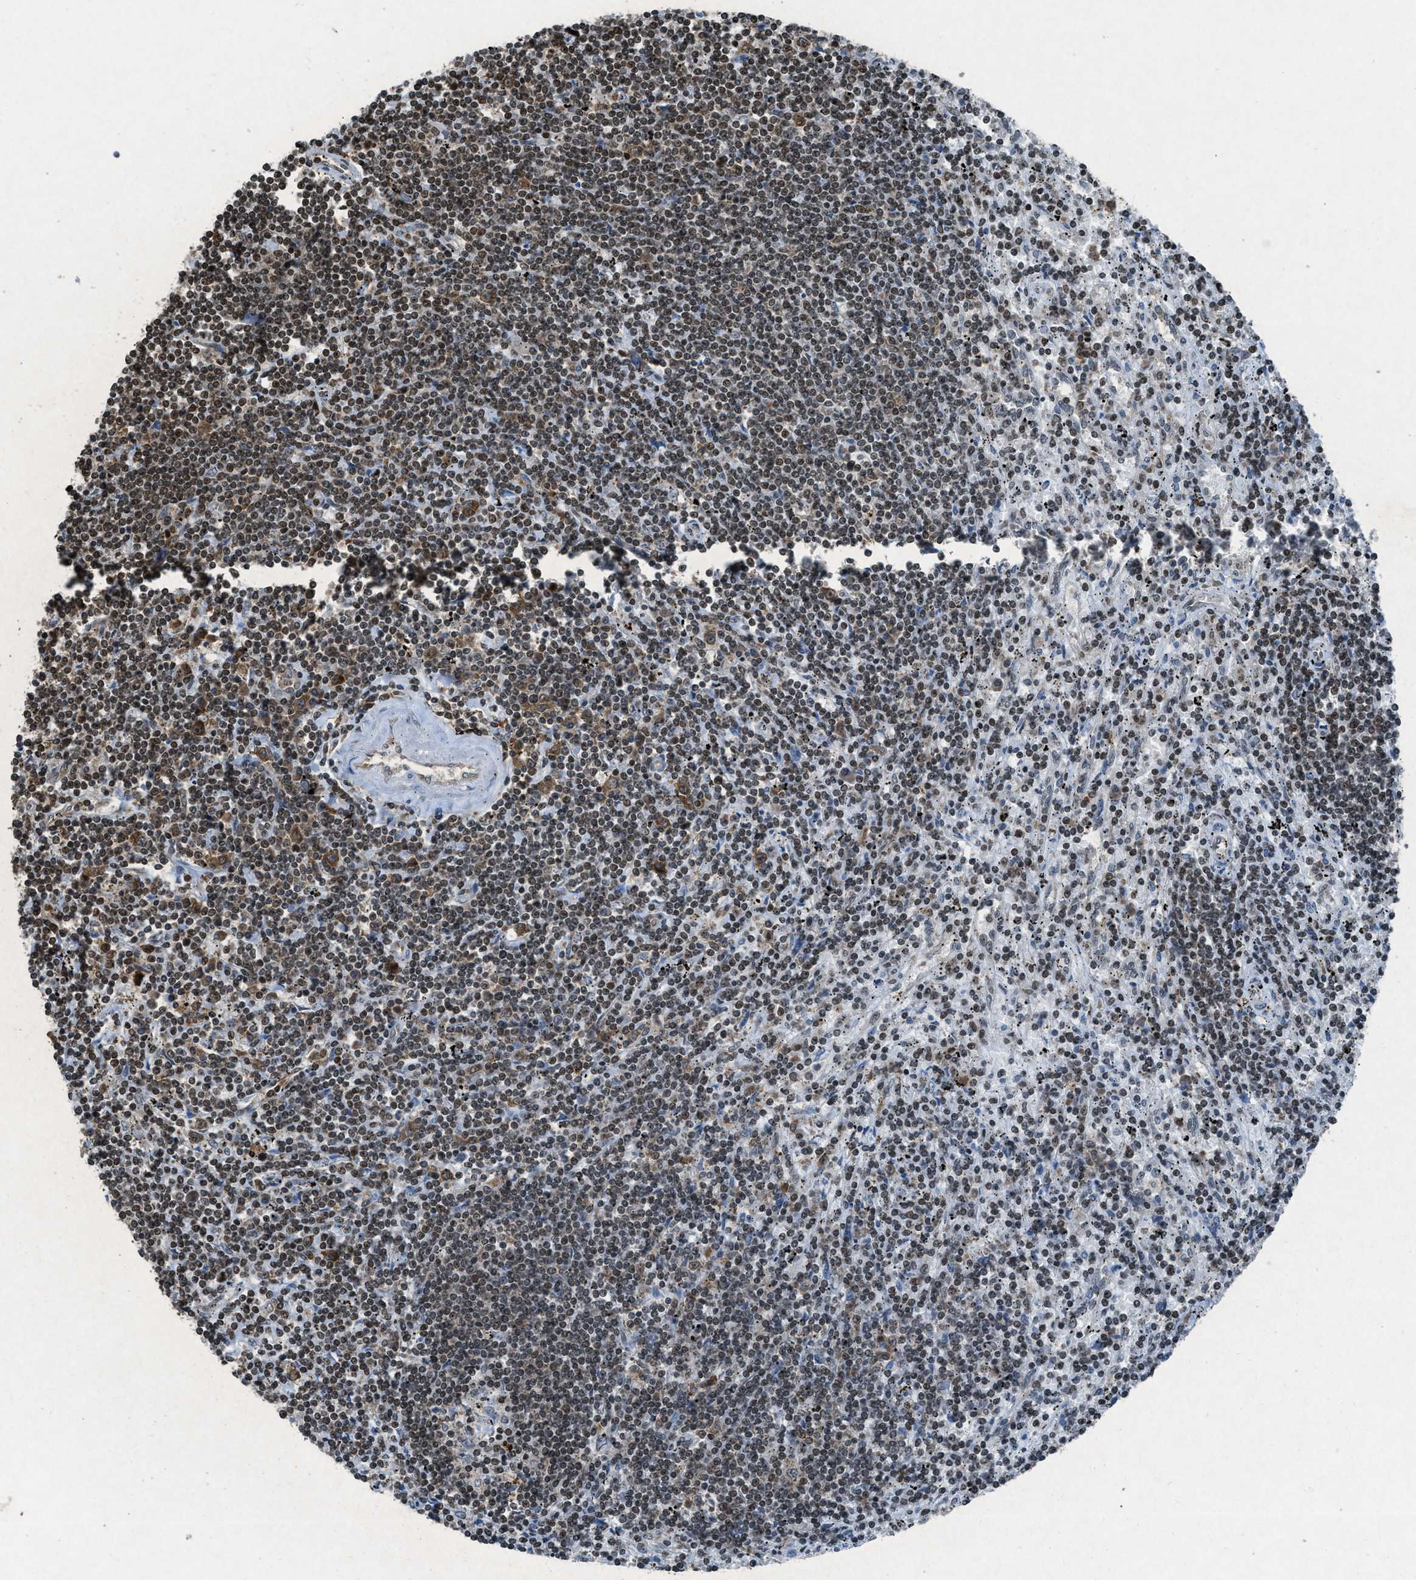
{"staining": {"intensity": "moderate", "quantity": "25%-75%", "location": "nuclear"}, "tissue": "lymphoma", "cell_type": "Tumor cells", "image_type": "cancer", "snomed": [{"axis": "morphology", "description": "Malignant lymphoma, non-Hodgkin's type, Low grade"}, {"axis": "topography", "description": "Spleen"}], "caption": "An immunohistochemistry (IHC) histopathology image of tumor tissue is shown. Protein staining in brown highlights moderate nuclear positivity in malignant lymphoma, non-Hodgkin's type (low-grade) within tumor cells.", "gene": "NXF1", "patient": {"sex": "male", "age": 76}}